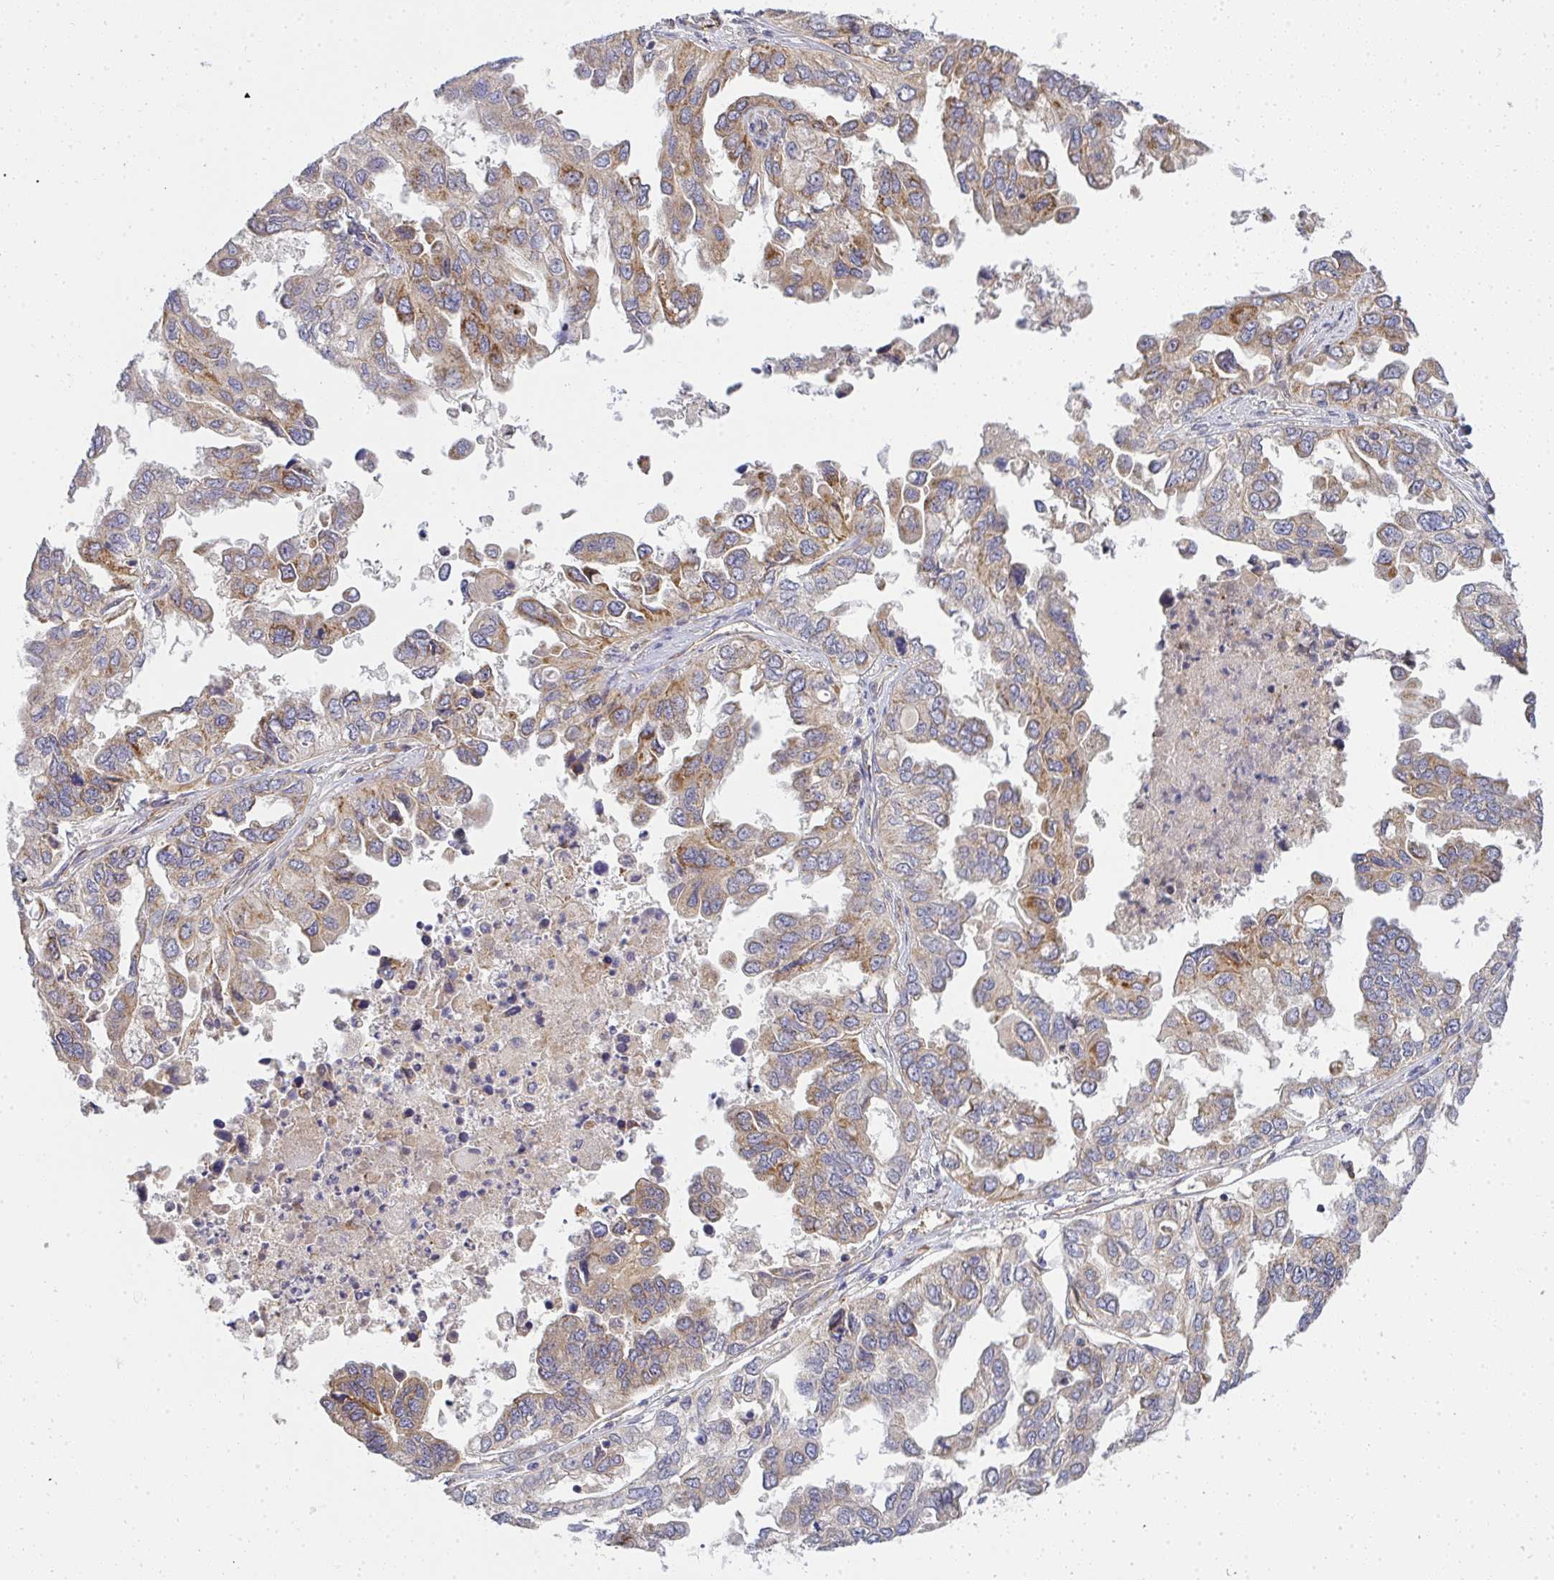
{"staining": {"intensity": "weak", "quantity": ">75%", "location": "cytoplasmic/membranous"}, "tissue": "ovarian cancer", "cell_type": "Tumor cells", "image_type": "cancer", "snomed": [{"axis": "morphology", "description": "Cystadenocarcinoma, serous, NOS"}, {"axis": "topography", "description": "Ovary"}], "caption": "Tumor cells show weak cytoplasmic/membranous positivity in approximately >75% of cells in ovarian cancer (serous cystadenocarcinoma).", "gene": "B4GALT6", "patient": {"sex": "female", "age": 53}}